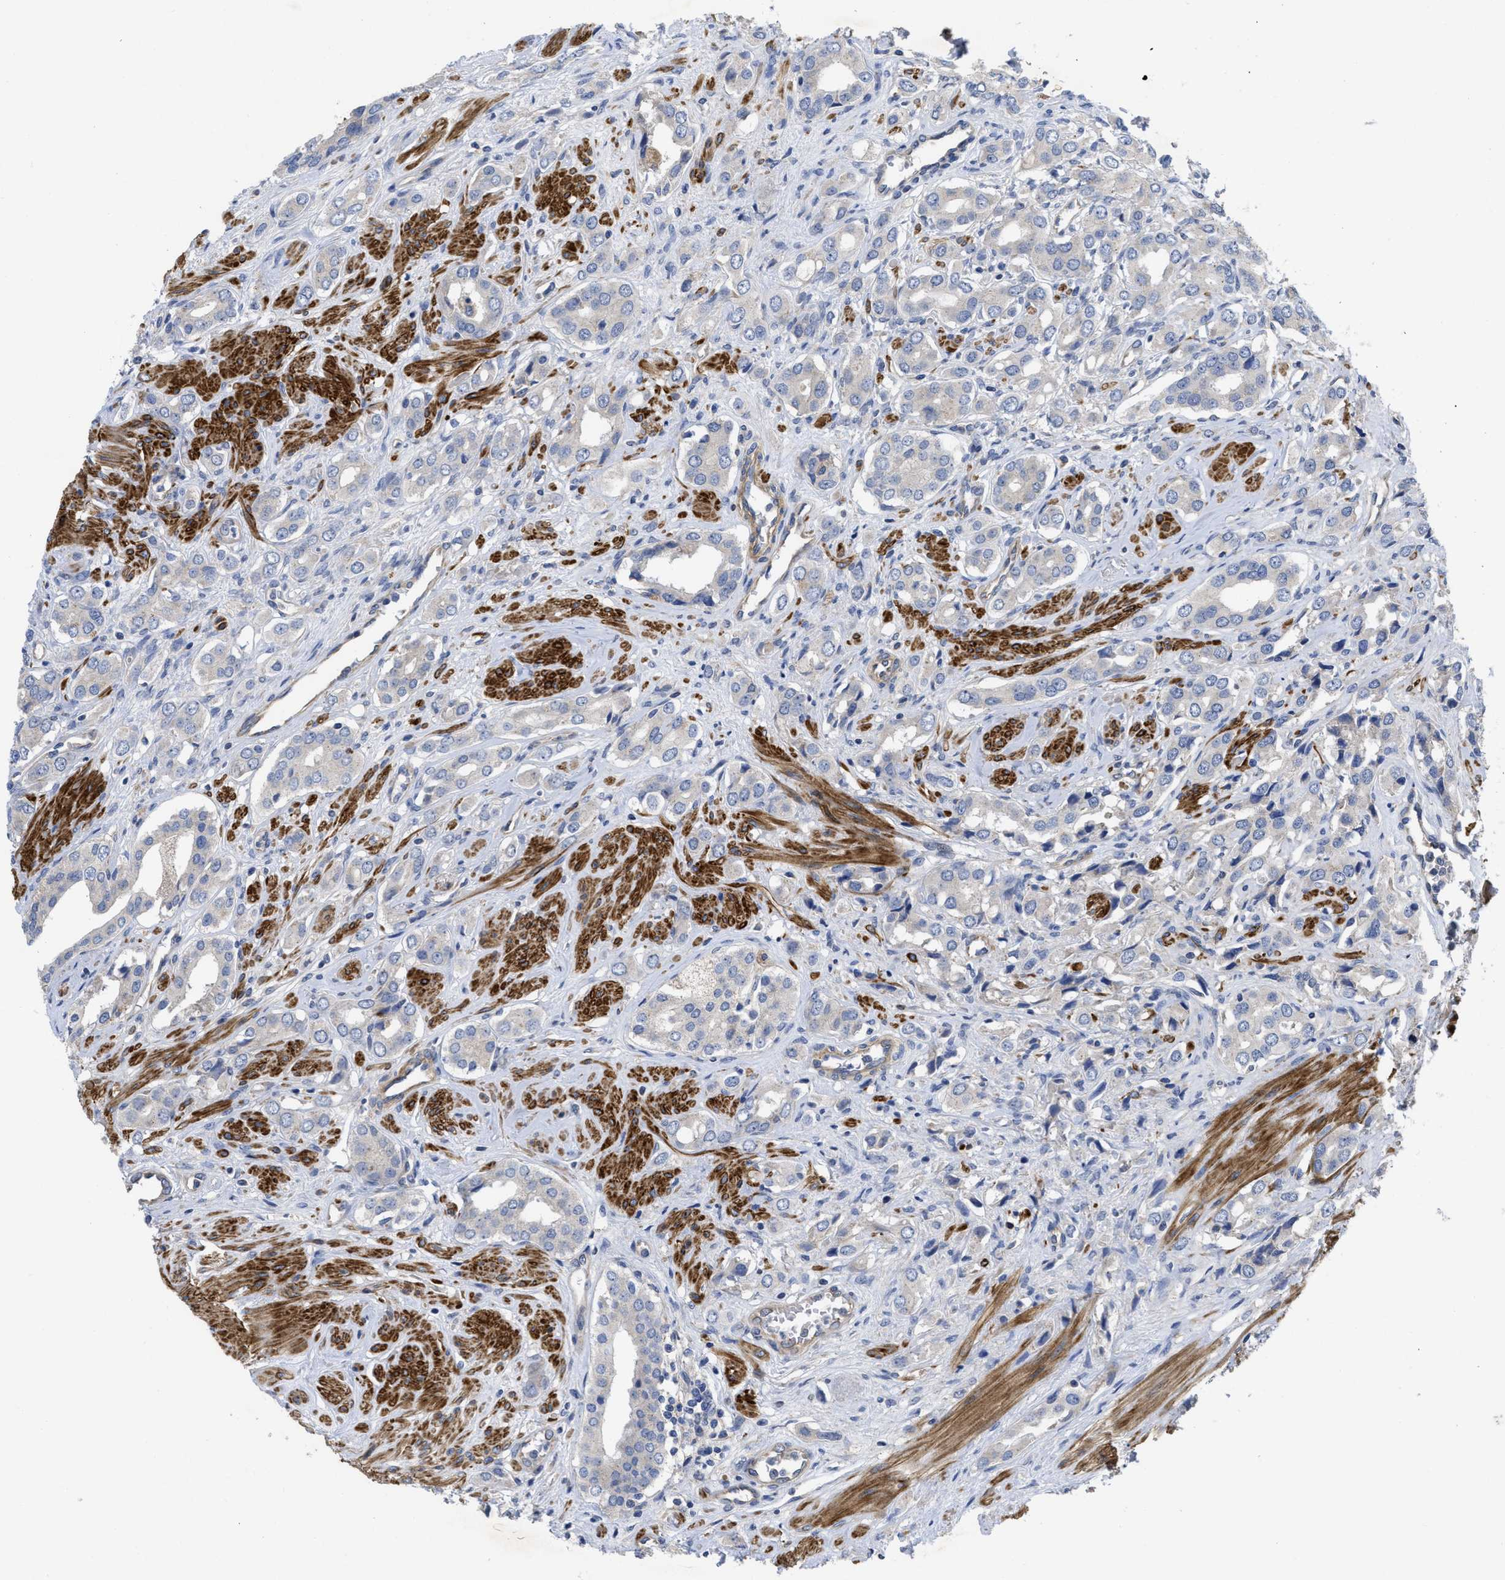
{"staining": {"intensity": "negative", "quantity": "none", "location": "none"}, "tissue": "prostate cancer", "cell_type": "Tumor cells", "image_type": "cancer", "snomed": [{"axis": "morphology", "description": "Adenocarcinoma, High grade"}, {"axis": "topography", "description": "Prostate"}], "caption": "High power microscopy histopathology image of an IHC image of adenocarcinoma (high-grade) (prostate), revealing no significant staining in tumor cells.", "gene": "ARHGEF26", "patient": {"sex": "male", "age": 52}}